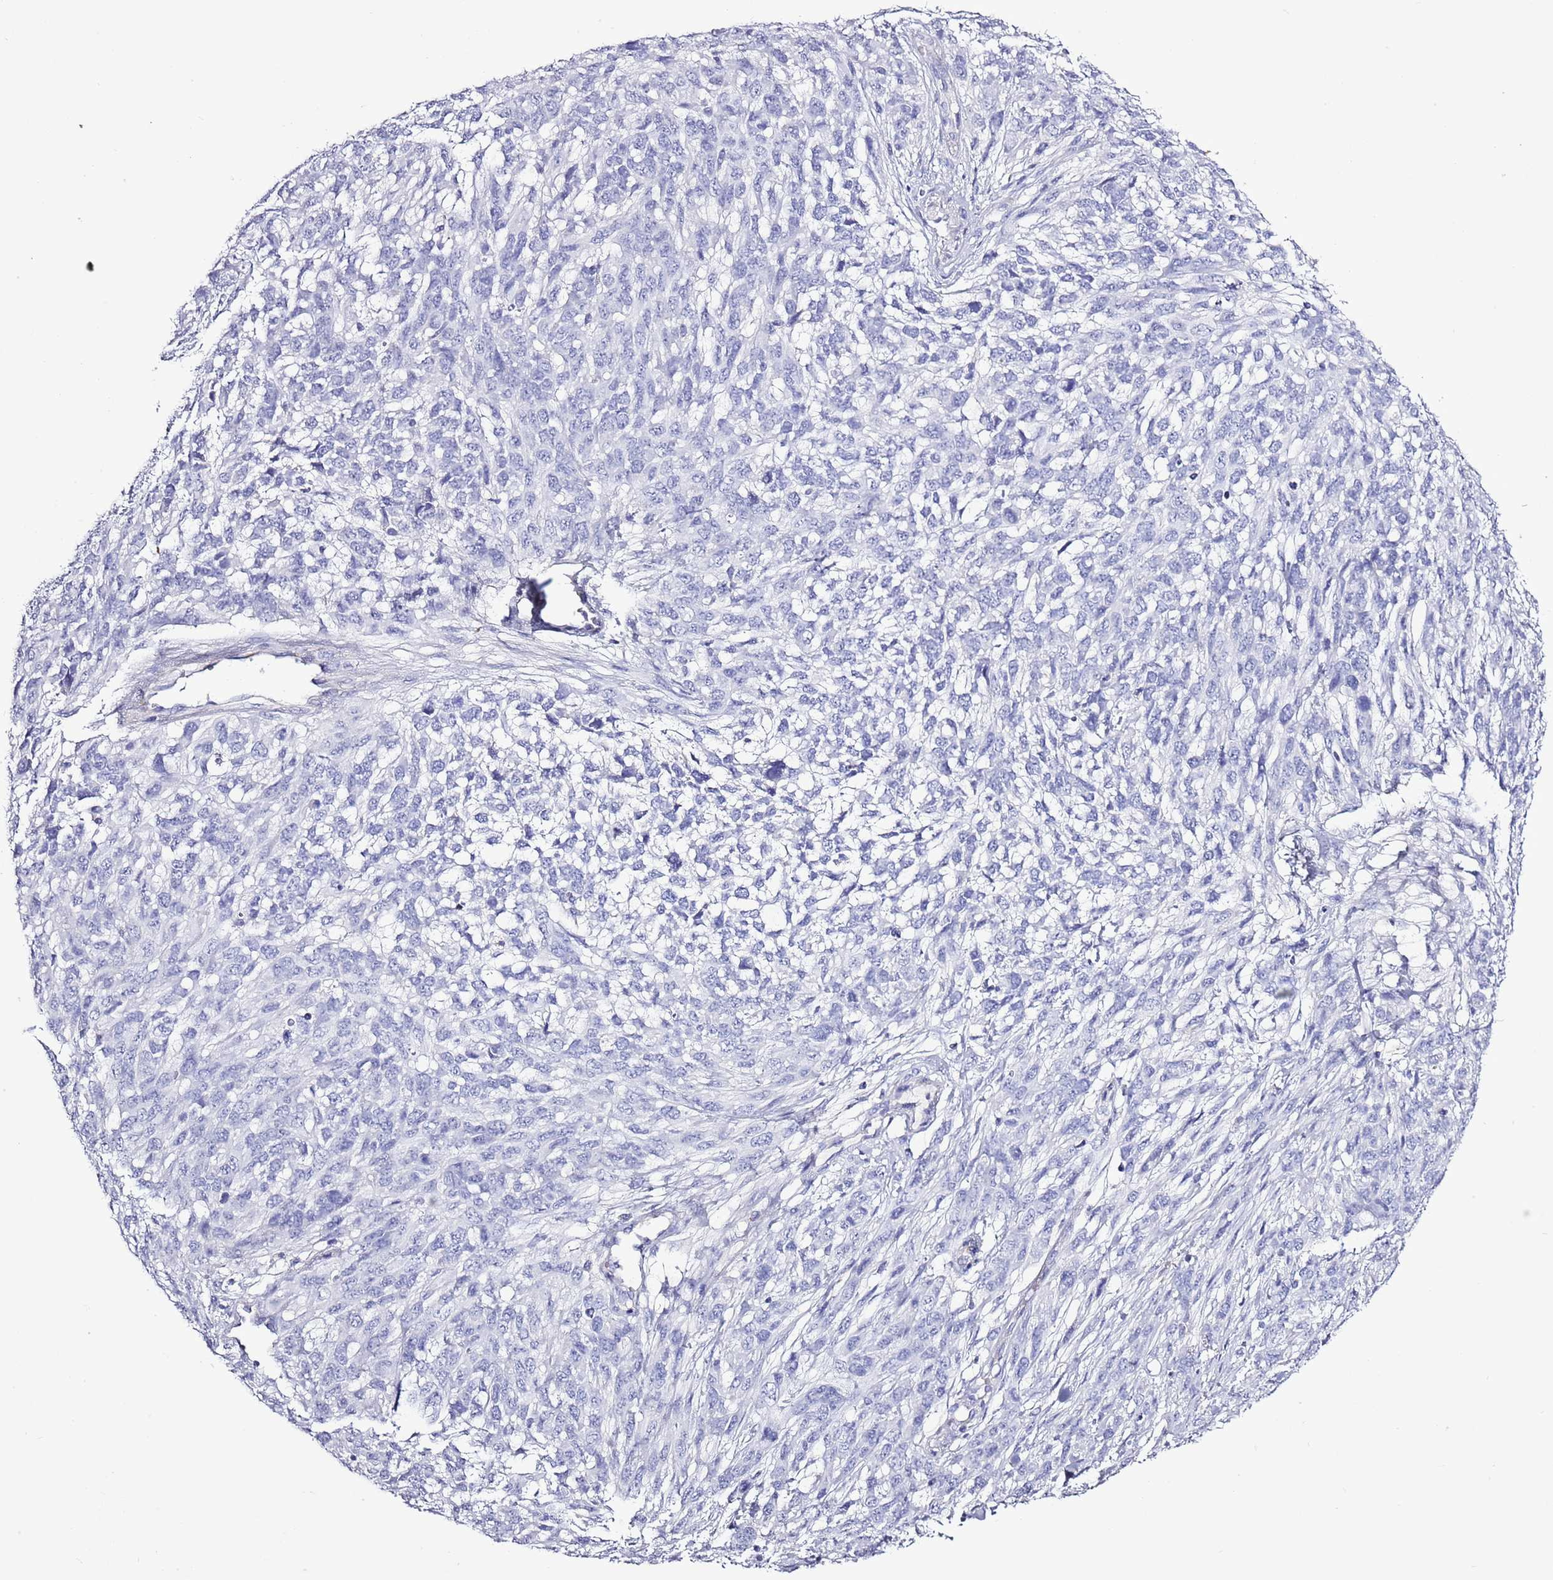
{"staining": {"intensity": "negative", "quantity": "none", "location": "none"}, "tissue": "melanoma", "cell_type": "Tumor cells", "image_type": "cancer", "snomed": [{"axis": "morphology", "description": "Normal morphology"}, {"axis": "morphology", "description": "Malignant melanoma, NOS"}, {"axis": "topography", "description": "Skin"}], "caption": "An image of human melanoma is negative for staining in tumor cells. Nuclei are stained in blue.", "gene": "SLC23A1", "patient": {"sex": "female", "age": 72}}